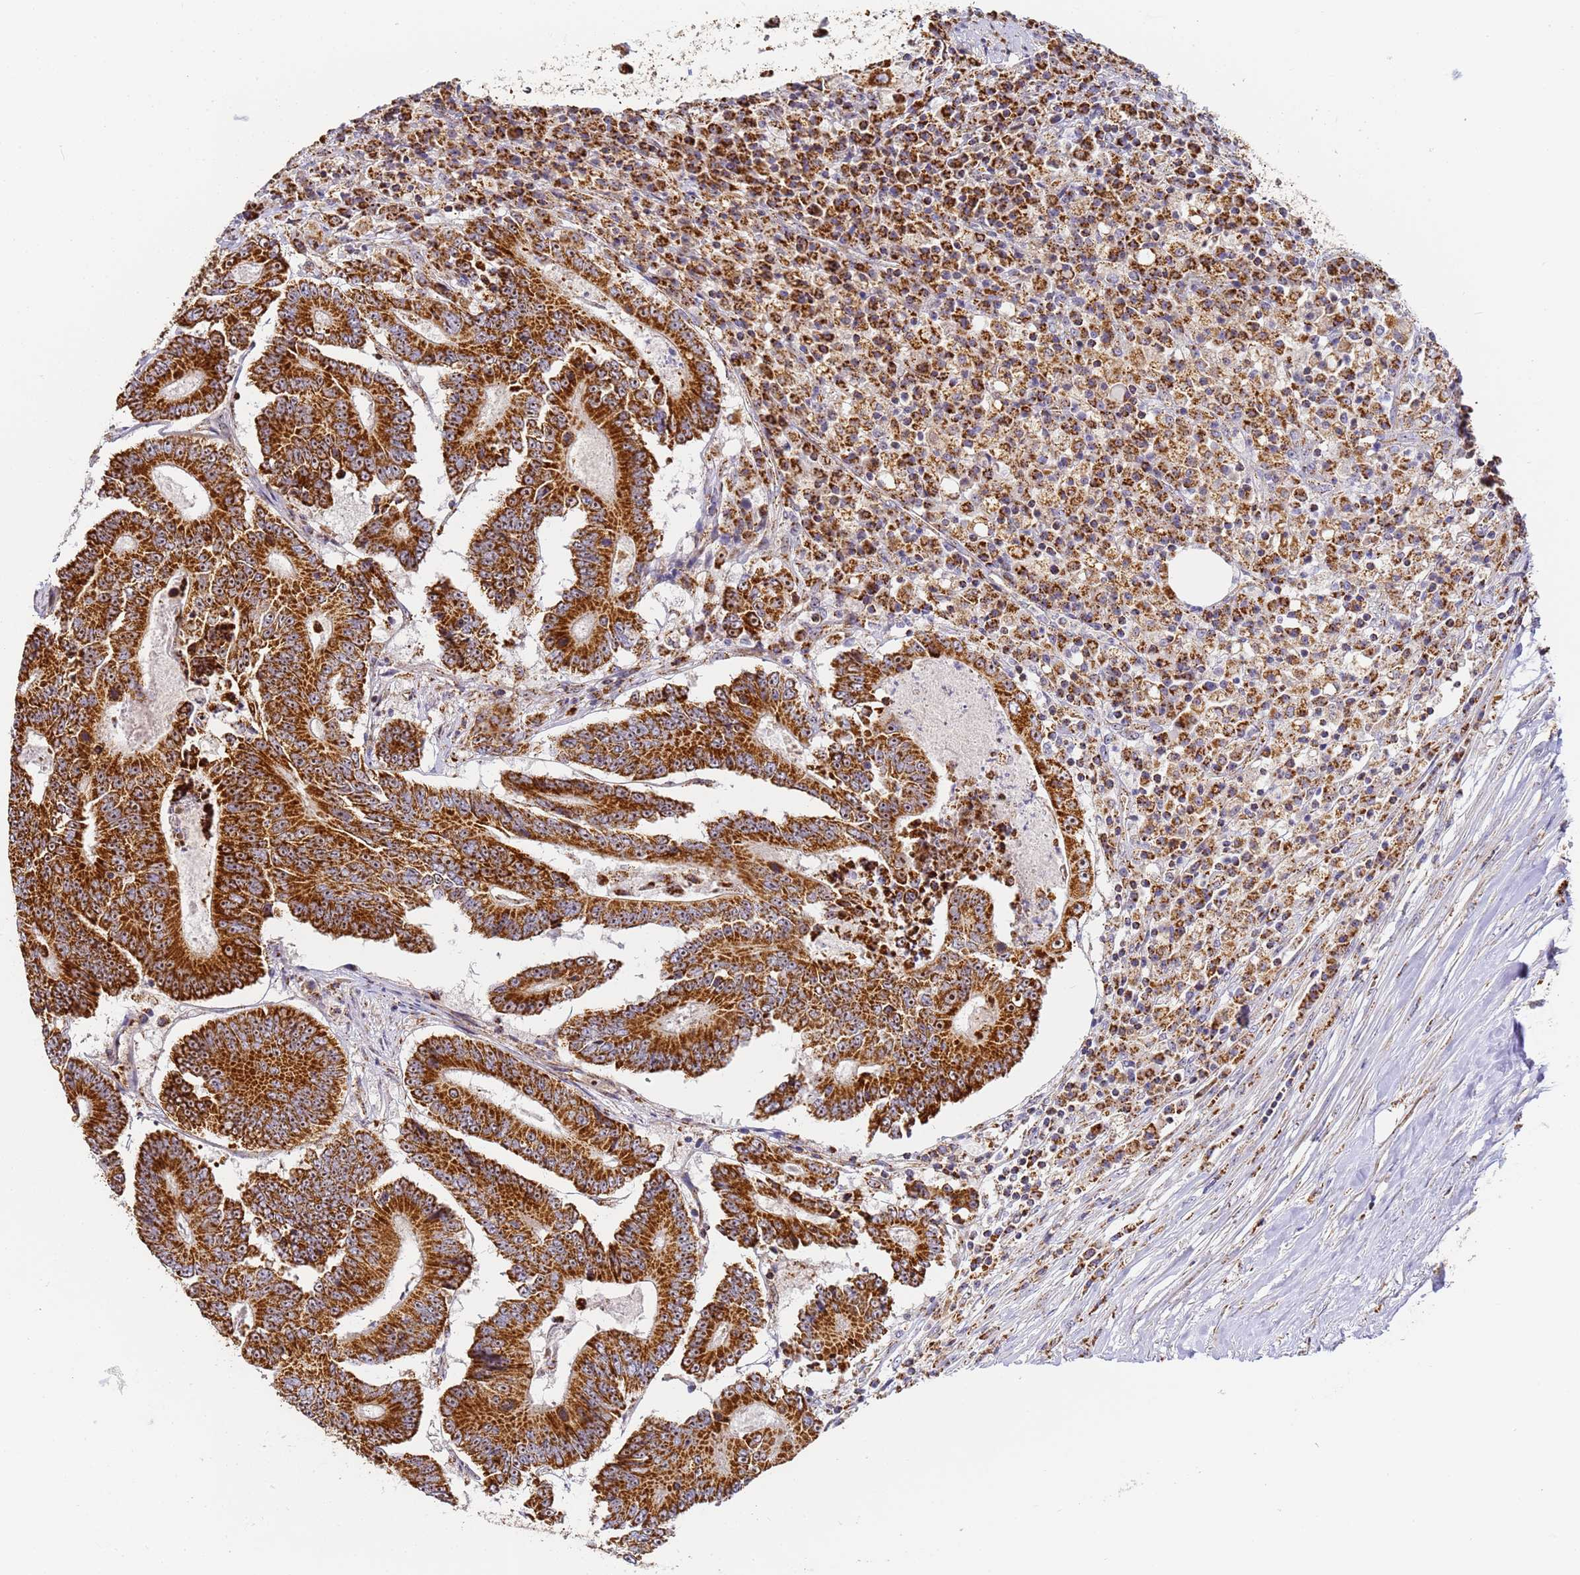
{"staining": {"intensity": "strong", "quantity": ">75%", "location": "cytoplasmic/membranous"}, "tissue": "colorectal cancer", "cell_type": "Tumor cells", "image_type": "cancer", "snomed": [{"axis": "morphology", "description": "Adenocarcinoma, NOS"}, {"axis": "topography", "description": "Colon"}], "caption": "Immunohistochemical staining of human colorectal adenocarcinoma demonstrates strong cytoplasmic/membranous protein positivity in approximately >75% of tumor cells.", "gene": "FRG2C", "patient": {"sex": "male", "age": 83}}